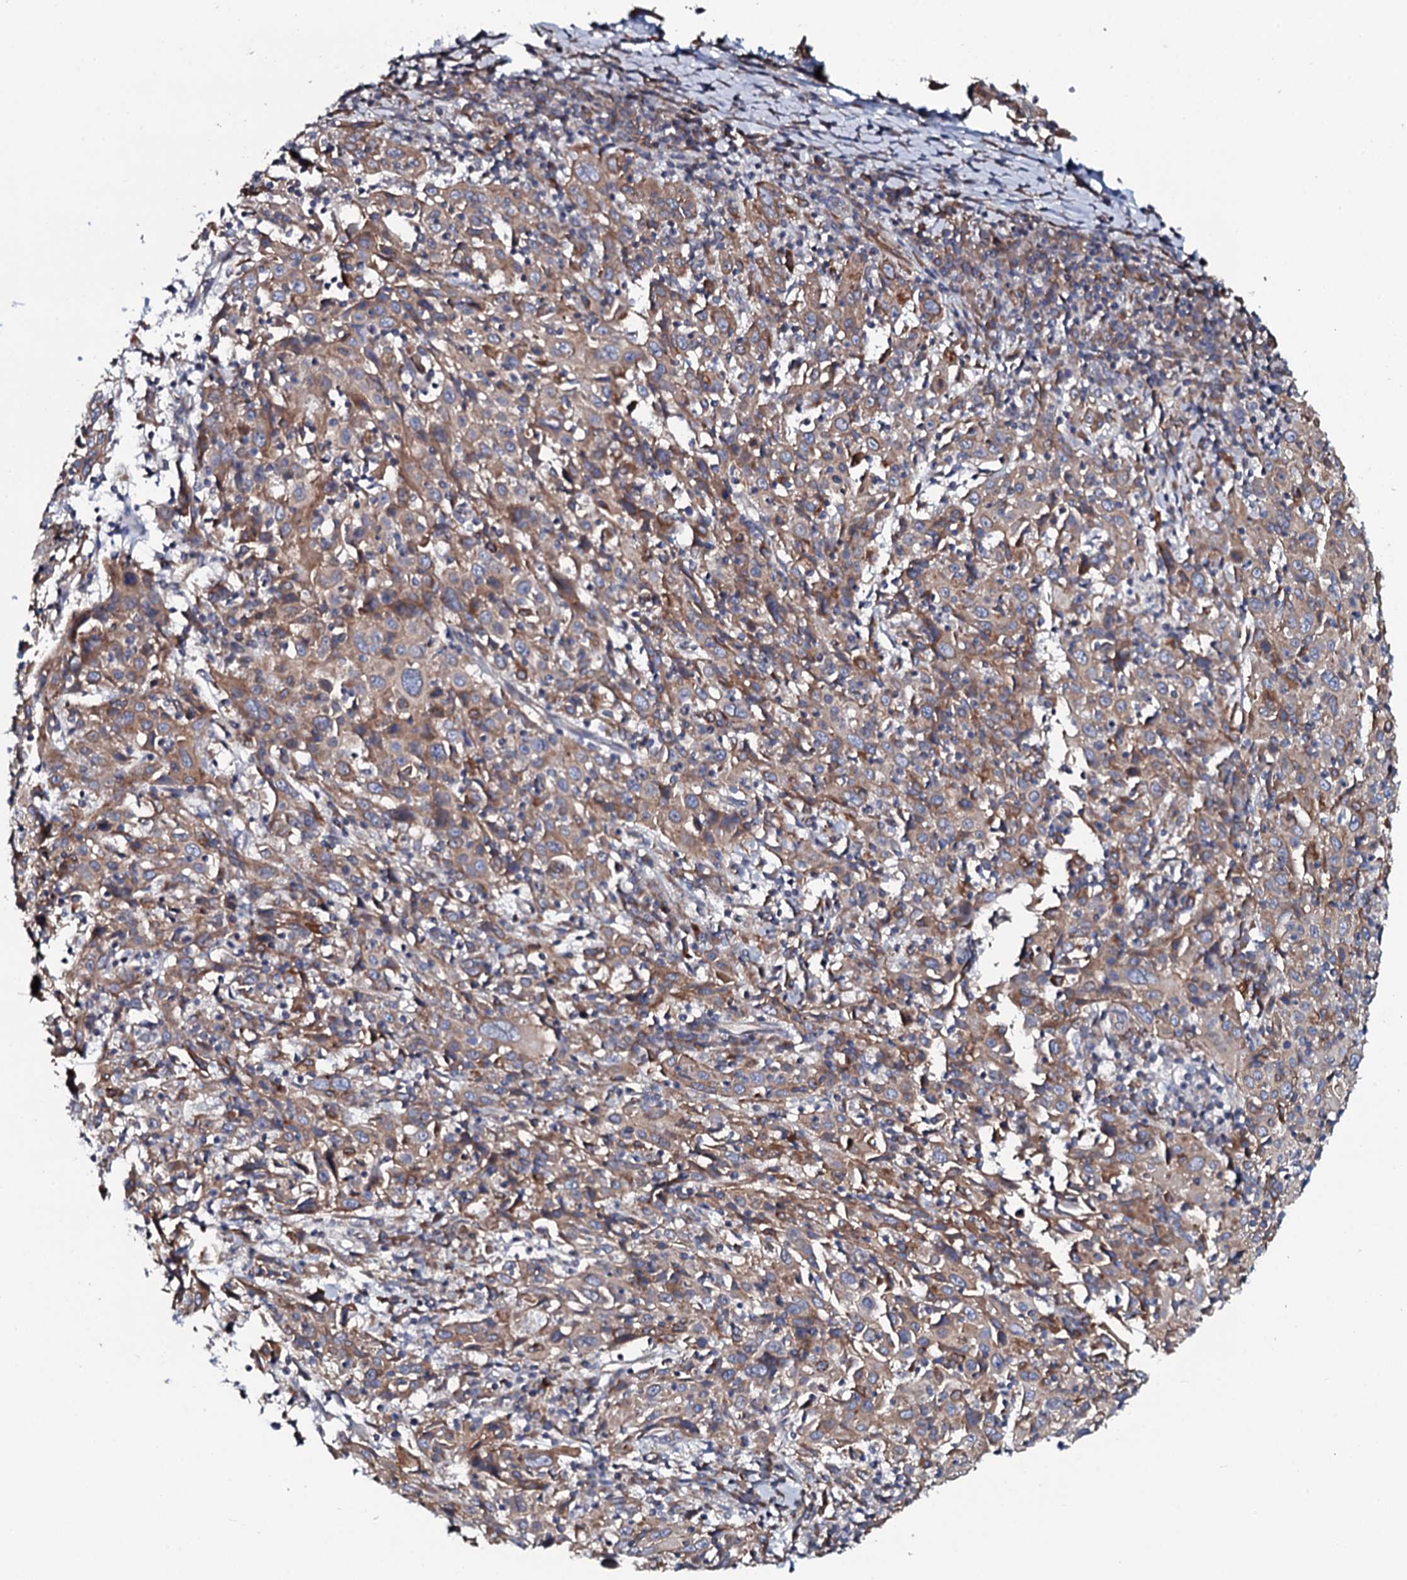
{"staining": {"intensity": "weak", "quantity": ">75%", "location": "cytoplasmic/membranous"}, "tissue": "cervical cancer", "cell_type": "Tumor cells", "image_type": "cancer", "snomed": [{"axis": "morphology", "description": "Squamous cell carcinoma, NOS"}, {"axis": "topography", "description": "Cervix"}], "caption": "Cervical squamous cell carcinoma stained for a protein (brown) shows weak cytoplasmic/membranous positive expression in about >75% of tumor cells.", "gene": "TMEM151A", "patient": {"sex": "female", "age": 46}}